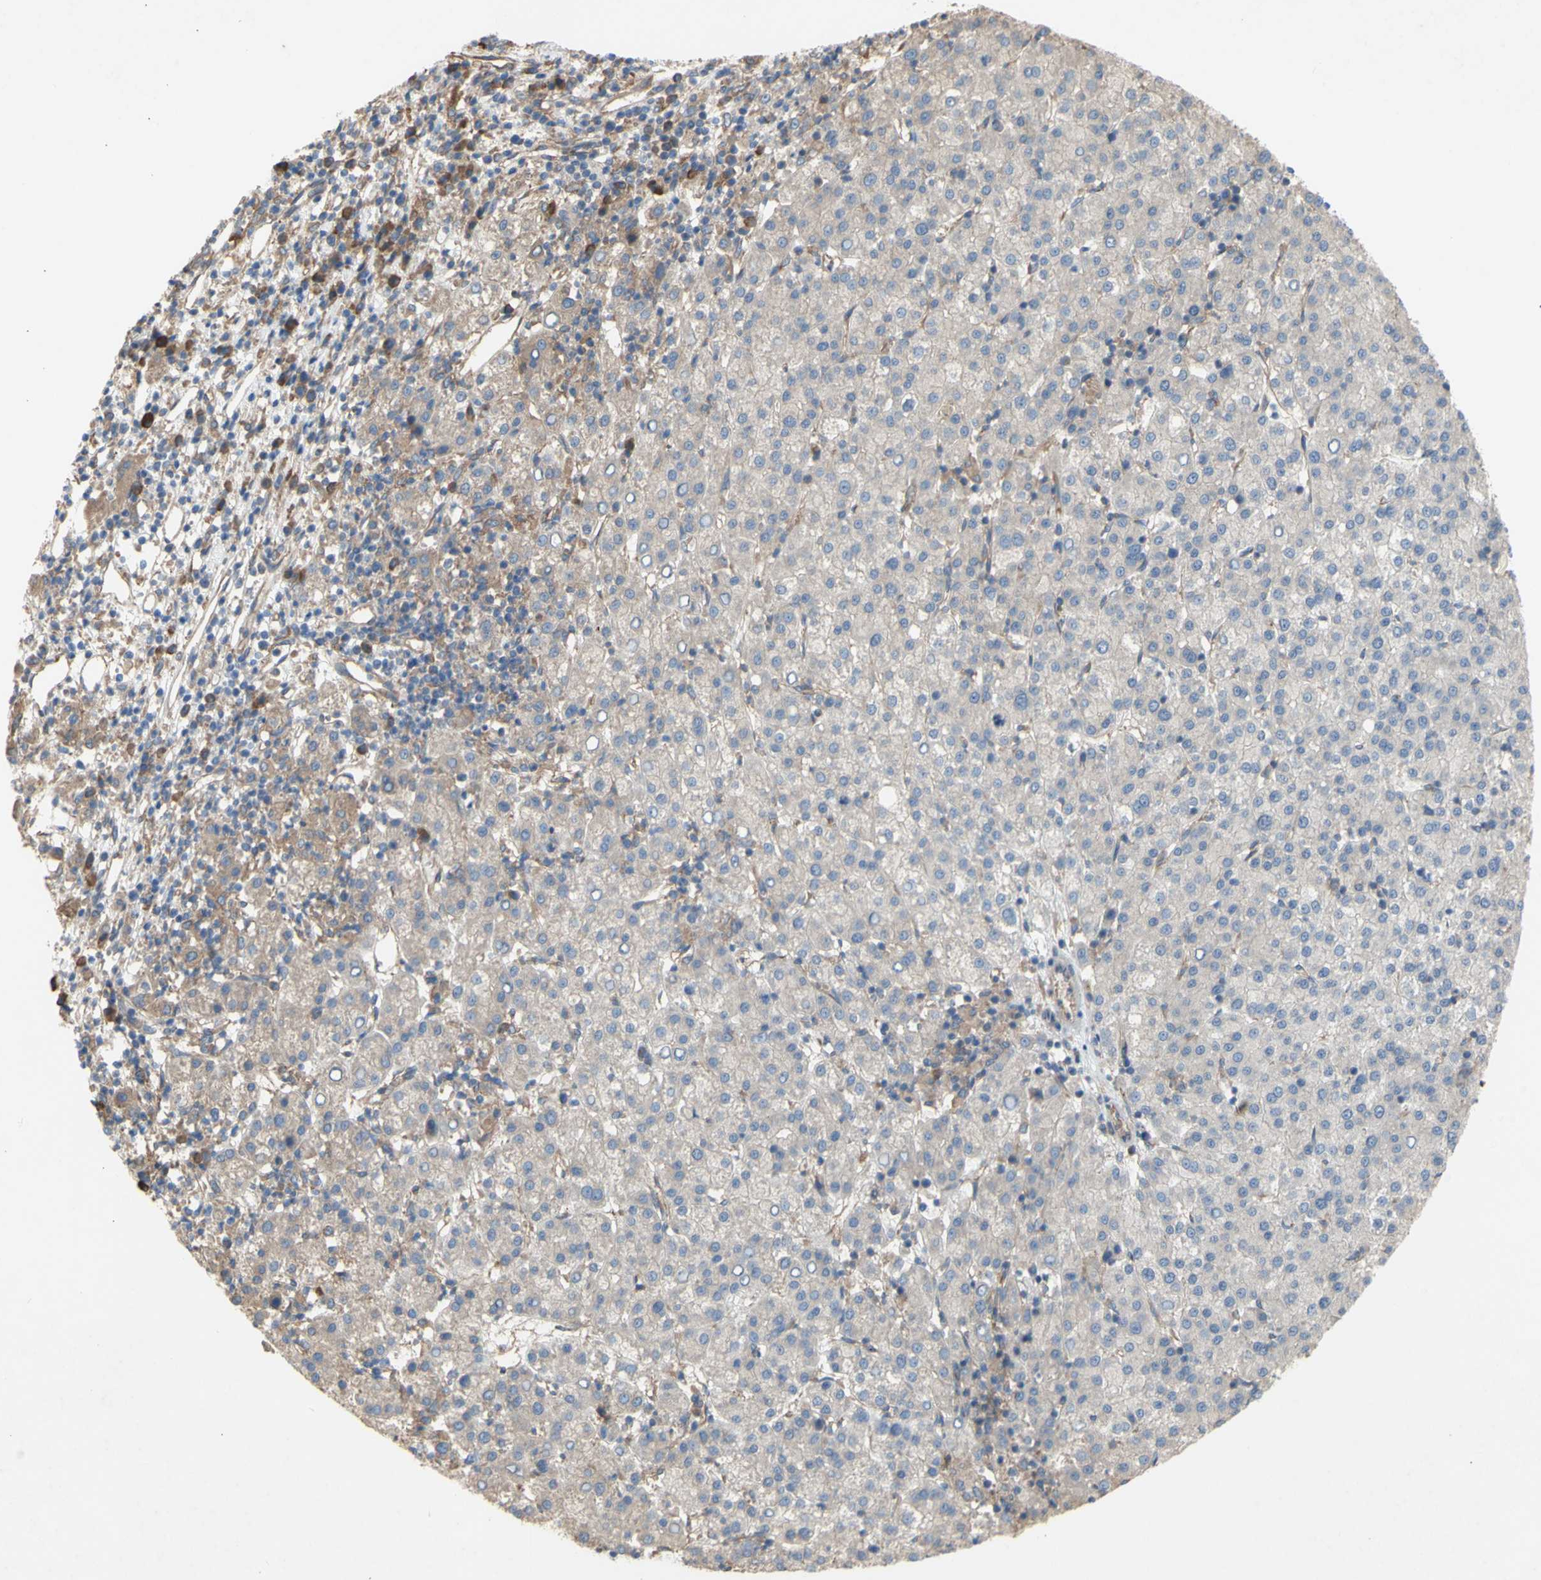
{"staining": {"intensity": "weak", "quantity": ">75%", "location": "cytoplasmic/membranous"}, "tissue": "liver cancer", "cell_type": "Tumor cells", "image_type": "cancer", "snomed": [{"axis": "morphology", "description": "Carcinoma, Hepatocellular, NOS"}, {"axis": "topography", "description": "Liver"}], "caption": "Liver cancer (hepatocellular carcinoma) stained with DAB immunohistochemistry (IHC) exhibits low levels of weak cytoplasmic/membranous staining in about >75% of tumor cells.", "gene": "KLC1", "patient": {"sex": "female", "age": 58}}